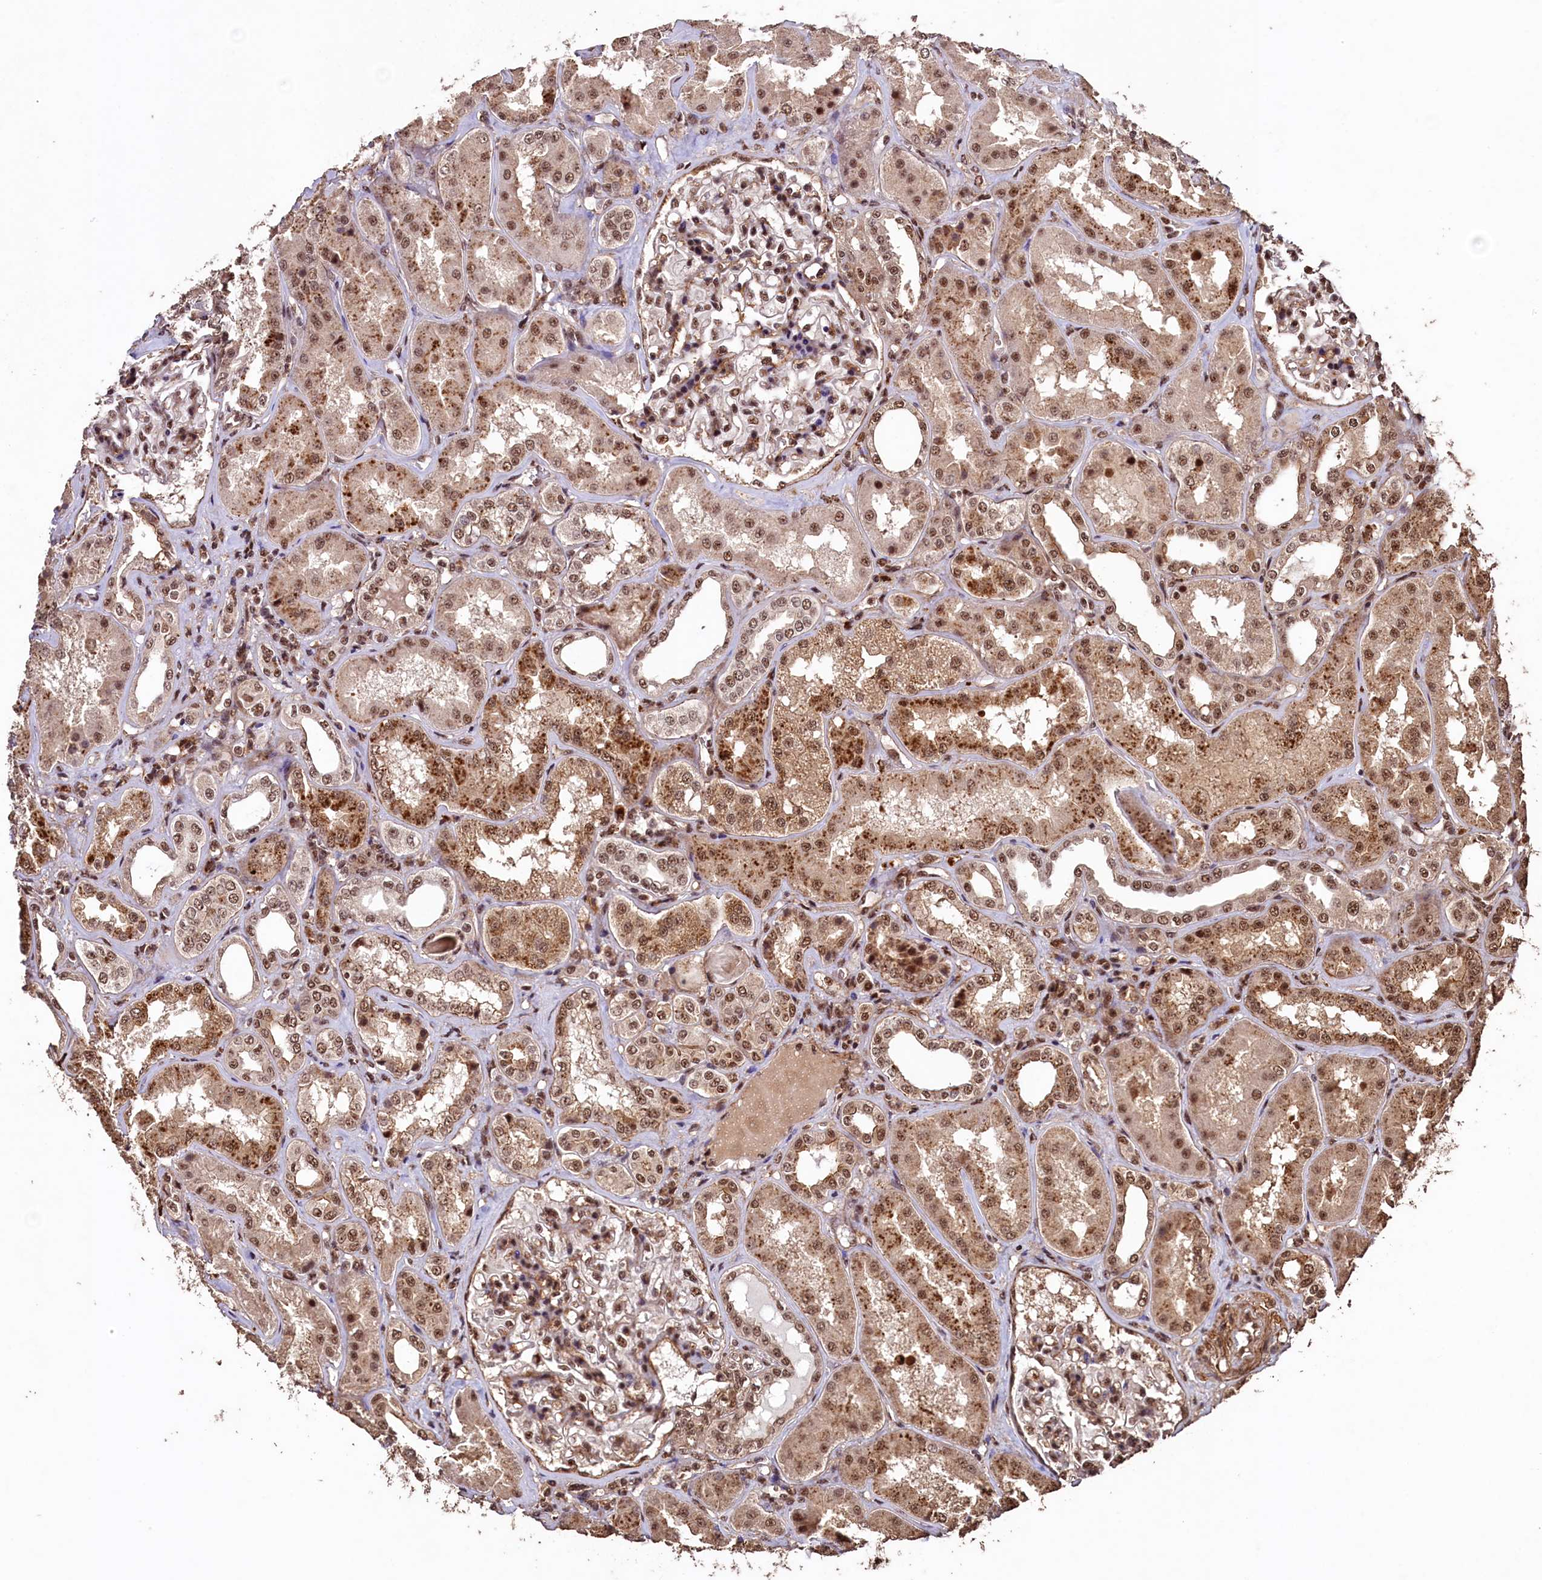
{"staining": {"intensity": "moderate", "quantity": "25%-75%", "location": "nuclear"}, "tissue": "kidney", "cell_type": "Cells in glomeruli", "image_type": "normal", "snomed": [{"axis": "morphology", "description": "Normal tissue, NOS"}, {"axis": "topography", "description": "Kidney"}], "caption": "Moderate nuclear staining is seen in about 25%-75% of cells in glomeruli in benign kidney.", "gene": "SFSWAP", "patient": {"sex": "female", "age": 56}}